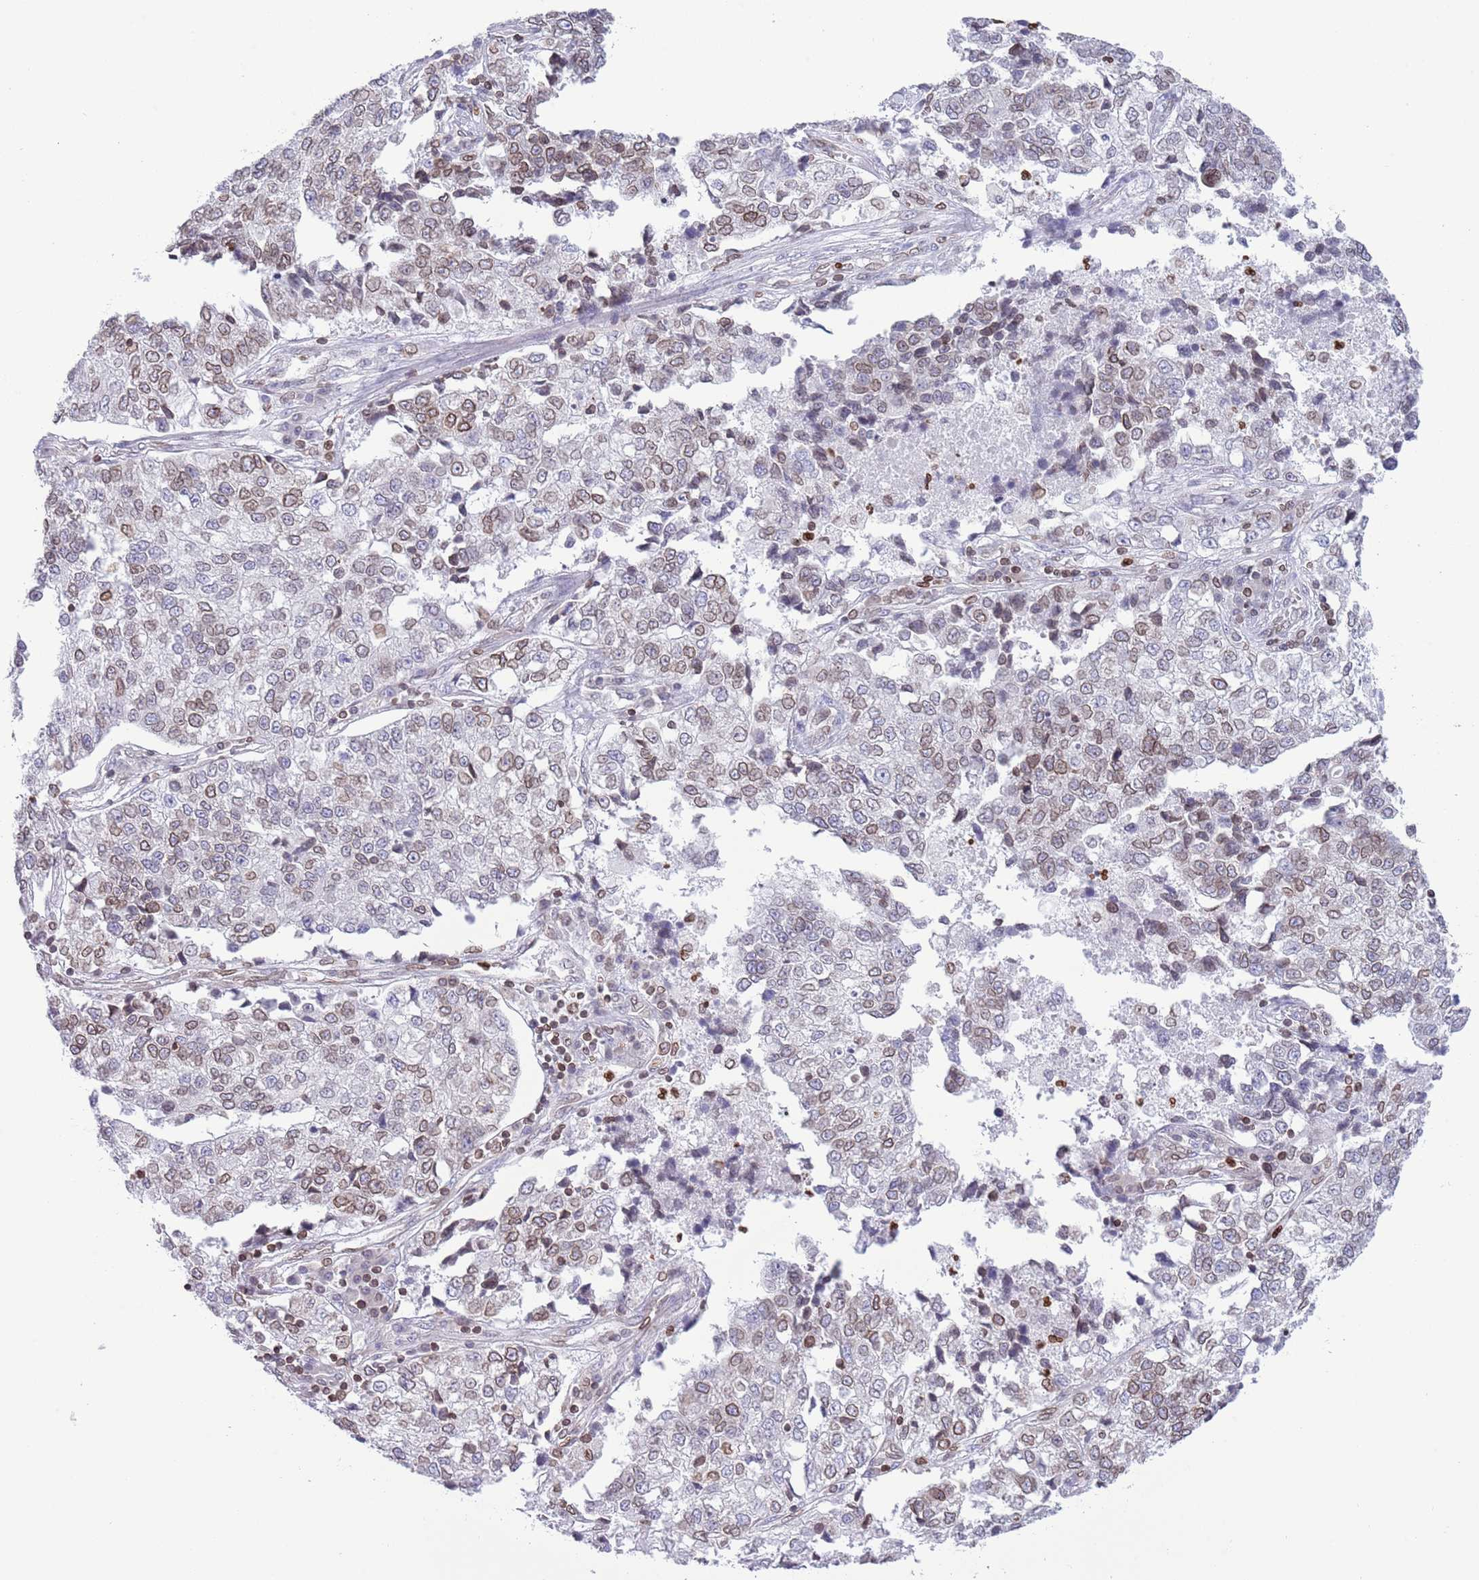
{"staining": {"intensity": "weak", "quantity": "25%-75%", "location": "cytoplasmic/membranous,nuclear"}, "tissue": "lung cancer", "cell_type": "Tumor cells", "image_type": "cancer", "snomed": [{"axis": "morphology", "description": "Adenocarcinoma, NOS"}, {"axis": "topography", "description": "Lung"}], "caption": "Tumor cells exhibit low levels of weak cytoplasmic/membranous and nuclear staining in approximately 25%-75% of cells in adenocarcinoma (lung).", "gene": "LBR", "patient": {"sex": "male", "age": 49}}